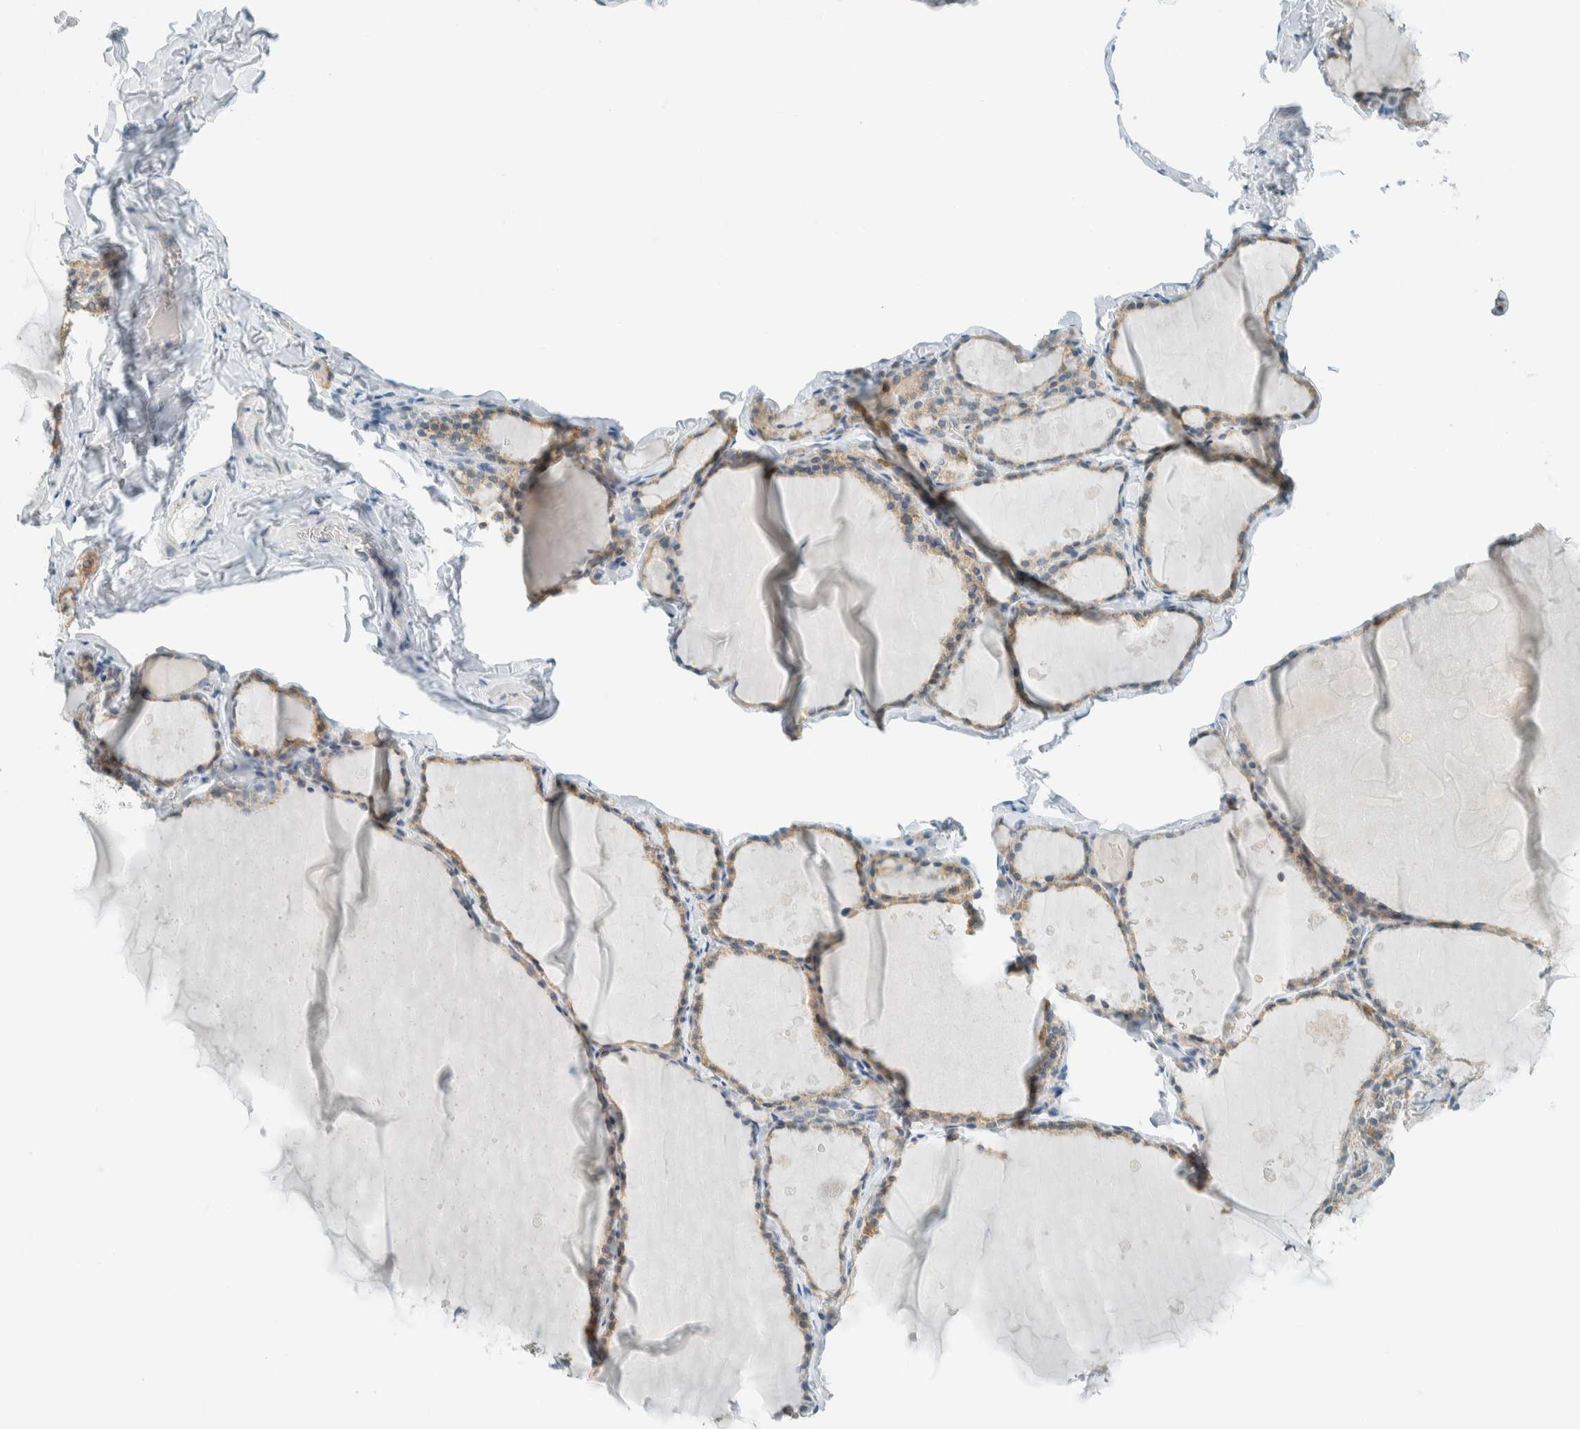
{"staining": {"intensity": "weak", "quantity": "25%-75%", "location": "cytoplasmic/membranous"}, "tissue": "thyroid gland", "cell_type": "Glandular cells", "image_type": "normal", "snomed": [{"axis": "morphology", "description": "Normal tissue, NOS"}, {"axis": "topography", "description": "Thyroid gland"}], "caption": "DAB (3,3'-diaminobenzidine) immunohistochemical staining of unremarkable thyroid gland demonstrates weak cytoplasmic/membranous protein expression in about 25%-75% of glandular cells.", "gene": "AARSD1", "patient": {"sex": "male", "age": 56}}